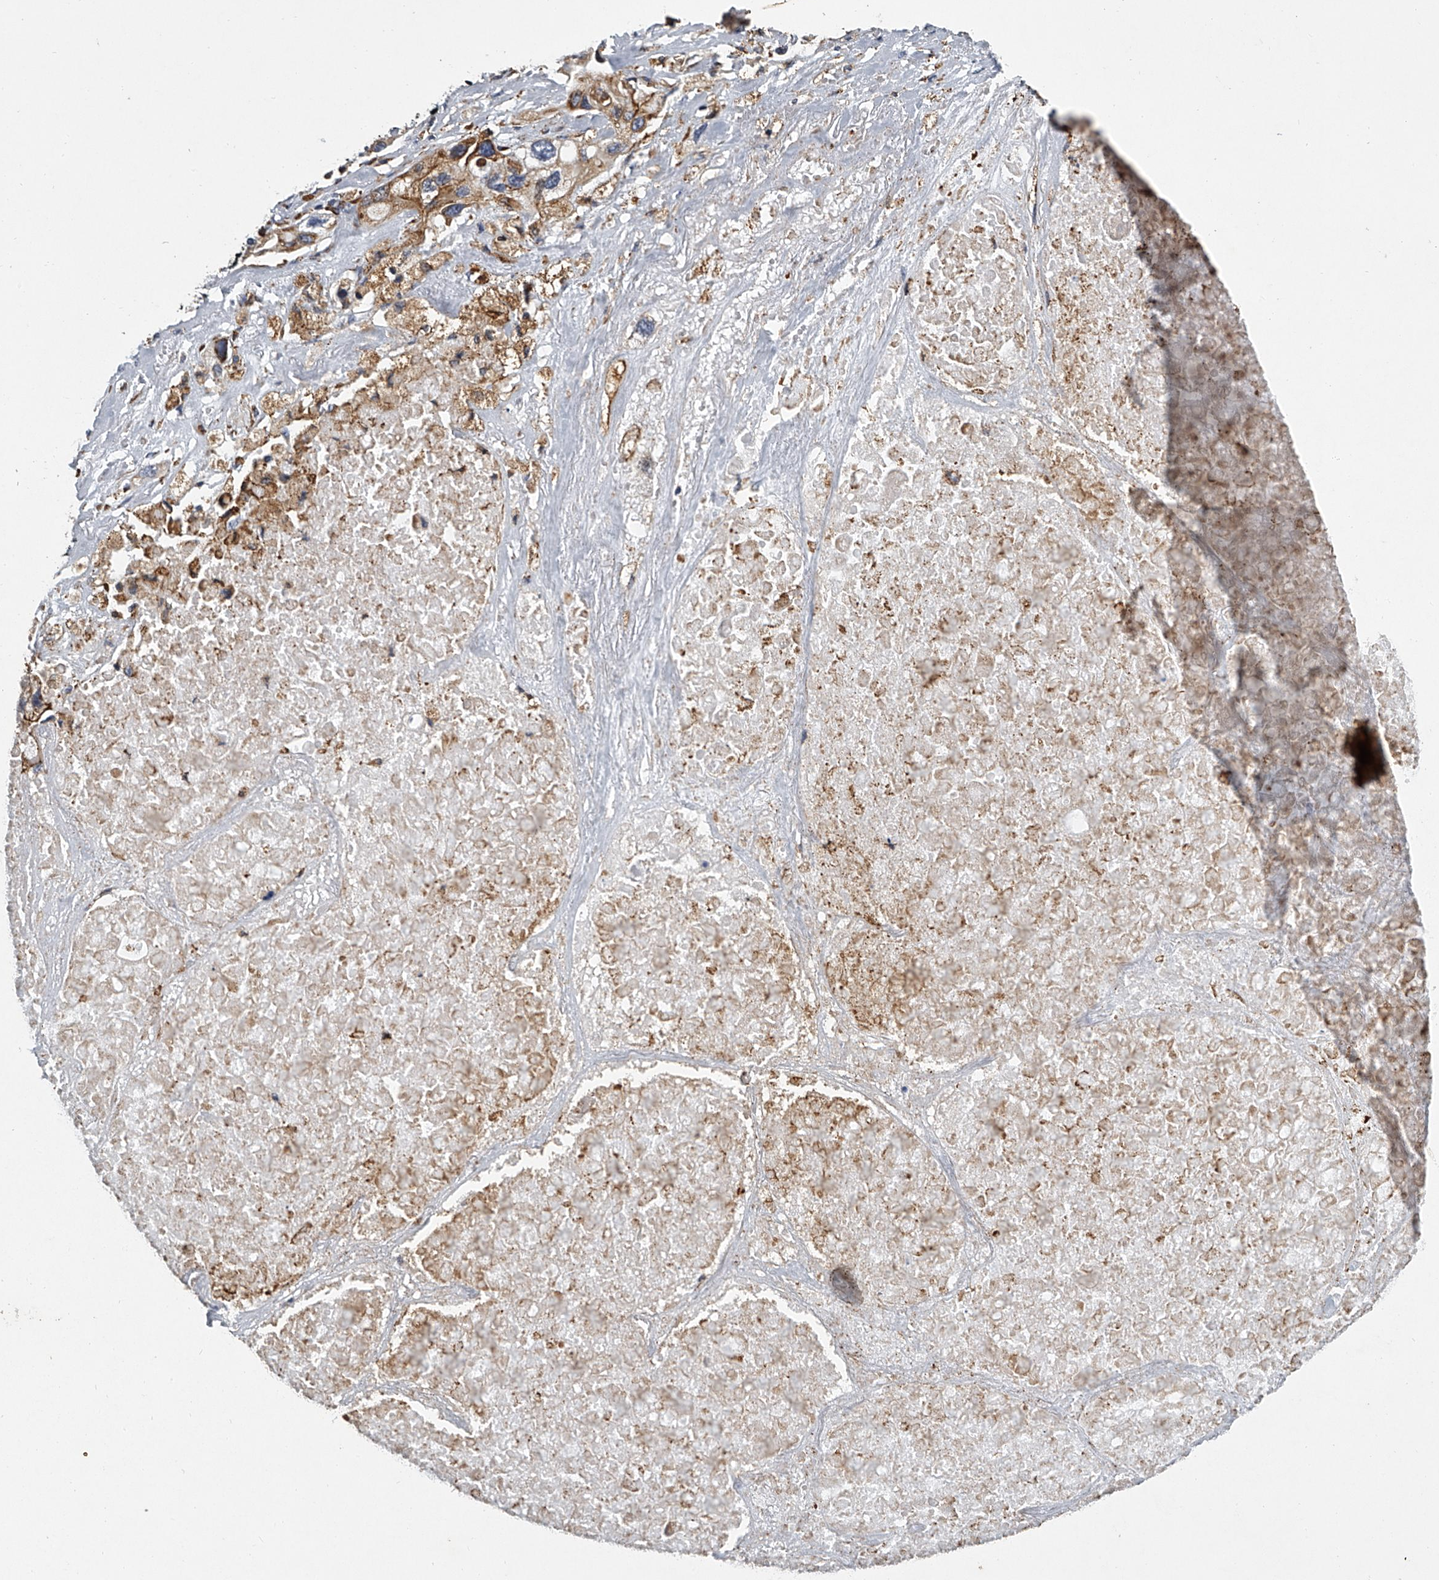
{"staining": {"intensity": "moderate", "quantity": ">75%", "location": "cytoplasmic/membranous"}, "tissue": "lung cancer", "cell_type": "Tumor cells", "image_type": "cancer", "snomed": [{"axis": "morphology", "description": "Squamous cell carcinoma, NOS"}, {"axis": "topography", "description": "Lung"}], "caption": "The photomicrograph displays a brown stain indicating the presence of a protein in the cytoplasmic/membranous of tumor cells in lung cancer (squamous cell carcinoma).", "gene": "TMEM63C", "patient": {"sex": "female", "age": 73}}